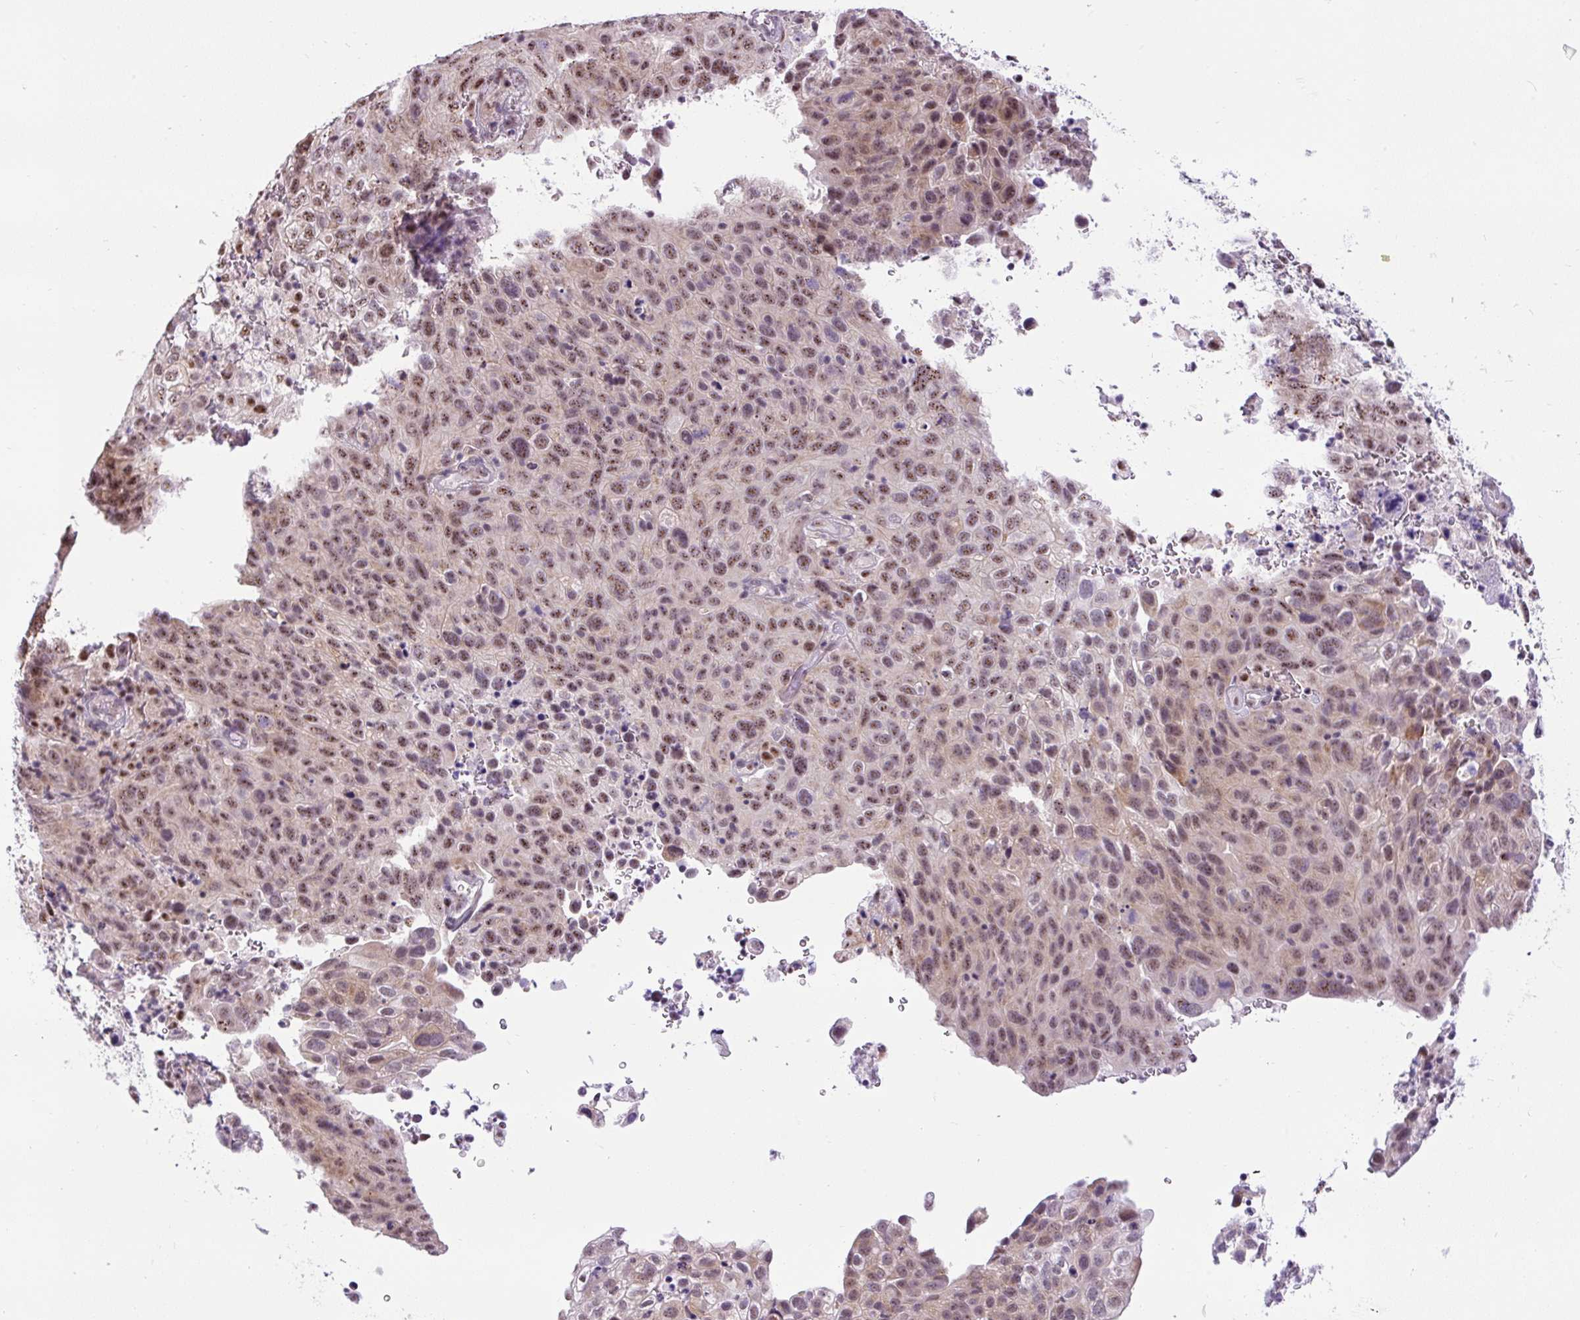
{"staining": {"intensity": "moderate", "quantity": ">75%", "location": "nuclear"}, "tissue": "cervical cancer", "cell_type": "Tumor cells", "image_type": "cancer", "snomed": [{"axis": "morphology", "description": "Squamous cell carcinoma, NOS"}, {"axis": "topography", "description": "Cervix"}], "caption": "Cervical cancer (squamous cell carcinoma) stained with a protein marker exhibits moderate staining in tumor cells.", "gene": "SMC5", "patient": {"sex": "female", "age": 44}}